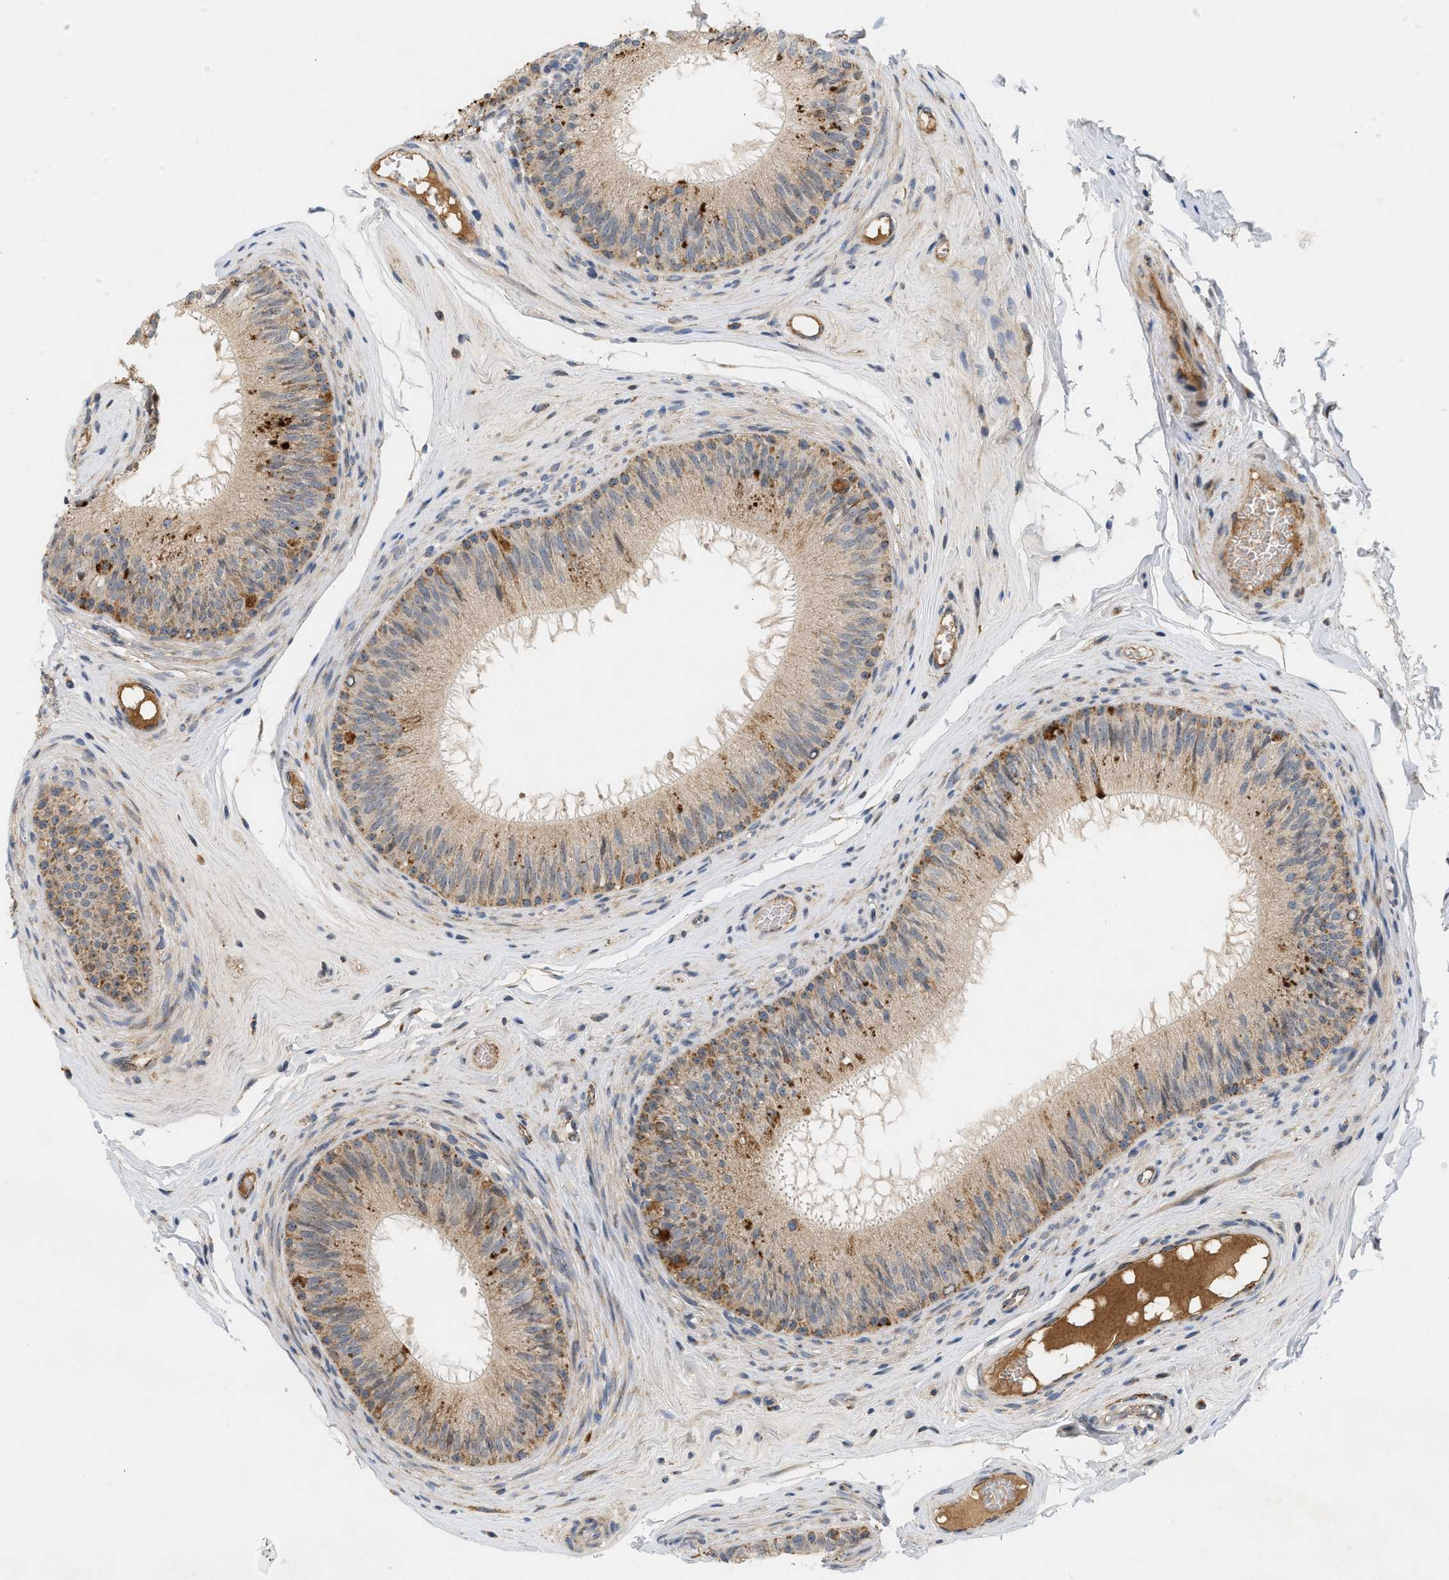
{"staining": {"intensity": "moderate", "quantity": "<25%", "location": "cytoplasmic/membranous"}, "tissue": "epididymis", "cell_type": "Glandular cells", "image_type": "normal", "snomed": [{"axis": "morphology", "description": "Normal tissue, NOS"}, {"axis": "topography", "description": "Testis"}, {"axis": "topography", "description": "Epididymis"}], "caption": "Brown immunohistochemical staining in benign epididymis reveals moderate cytoplasmic/membranous positivity in about <25% of glandular cells.", "gene": "MCU", "patient": {"sex": "male", "age": 36}}